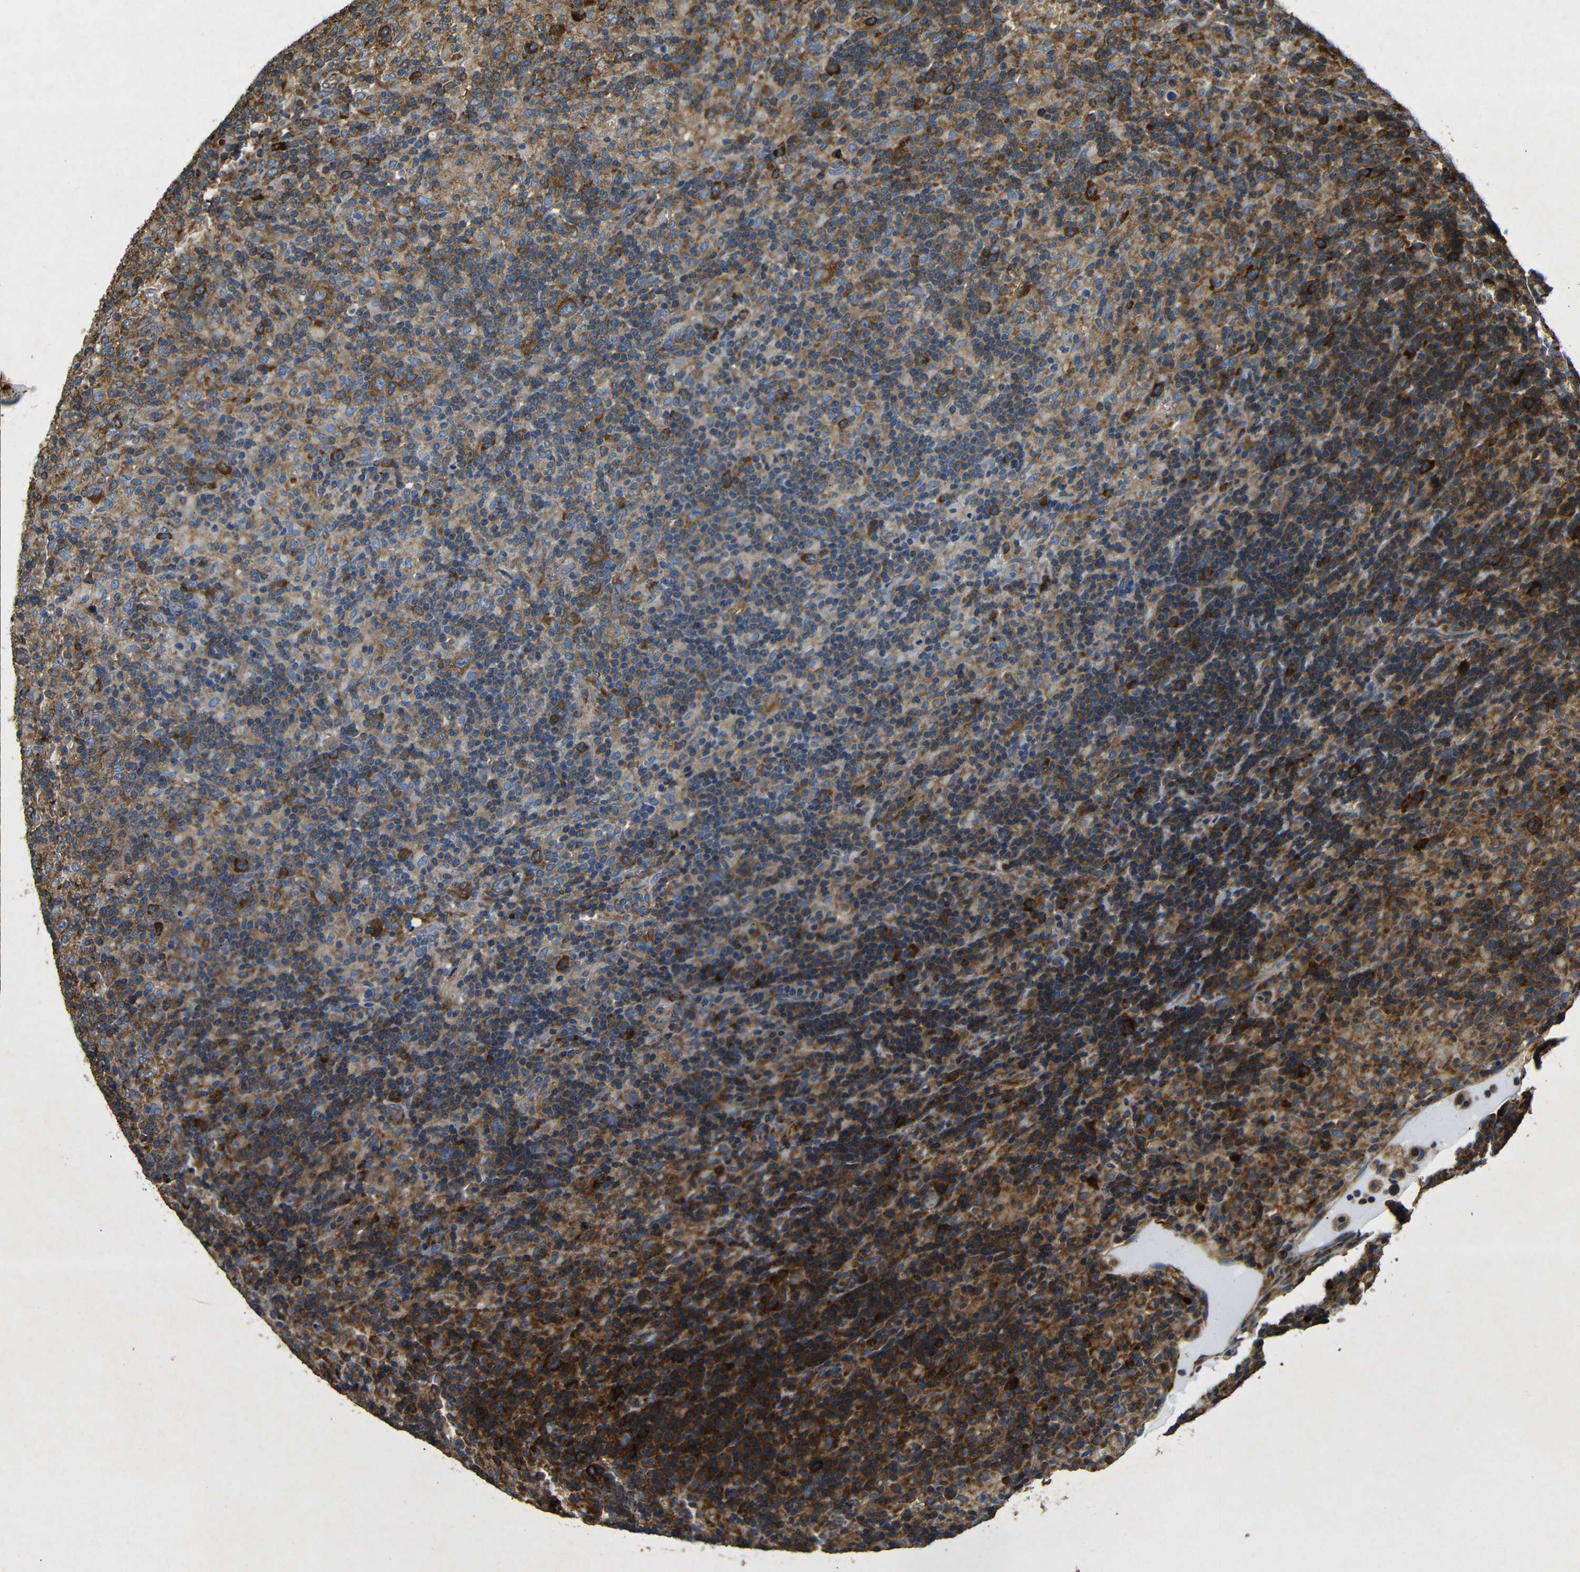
{"staining": {"intensity": "strong", "quantity": ">75%", "location": "cytoplasmic/membranous"}, "tissue": "lymphoma", "cell_type": "Tumor cells", "image_type": "cancer", "snomed": [{"axis": "morphology", "description": "Hodgkin's disease, NOS"}, {"axis": "topography", "description": "Lymph node"}], "caption": "Immunohistochemistry (IHC) micrograph of neoplastic tissue: Hodgkin's disease stained using IHC shows high levels of strong protein expression localized specifically in the cytoplasmic/membranous of tumor cells, appearing as a cytoplasmic/membranous brown color.", "gene": "BTF3", "patient": {"sex": "male", "age": 70}}